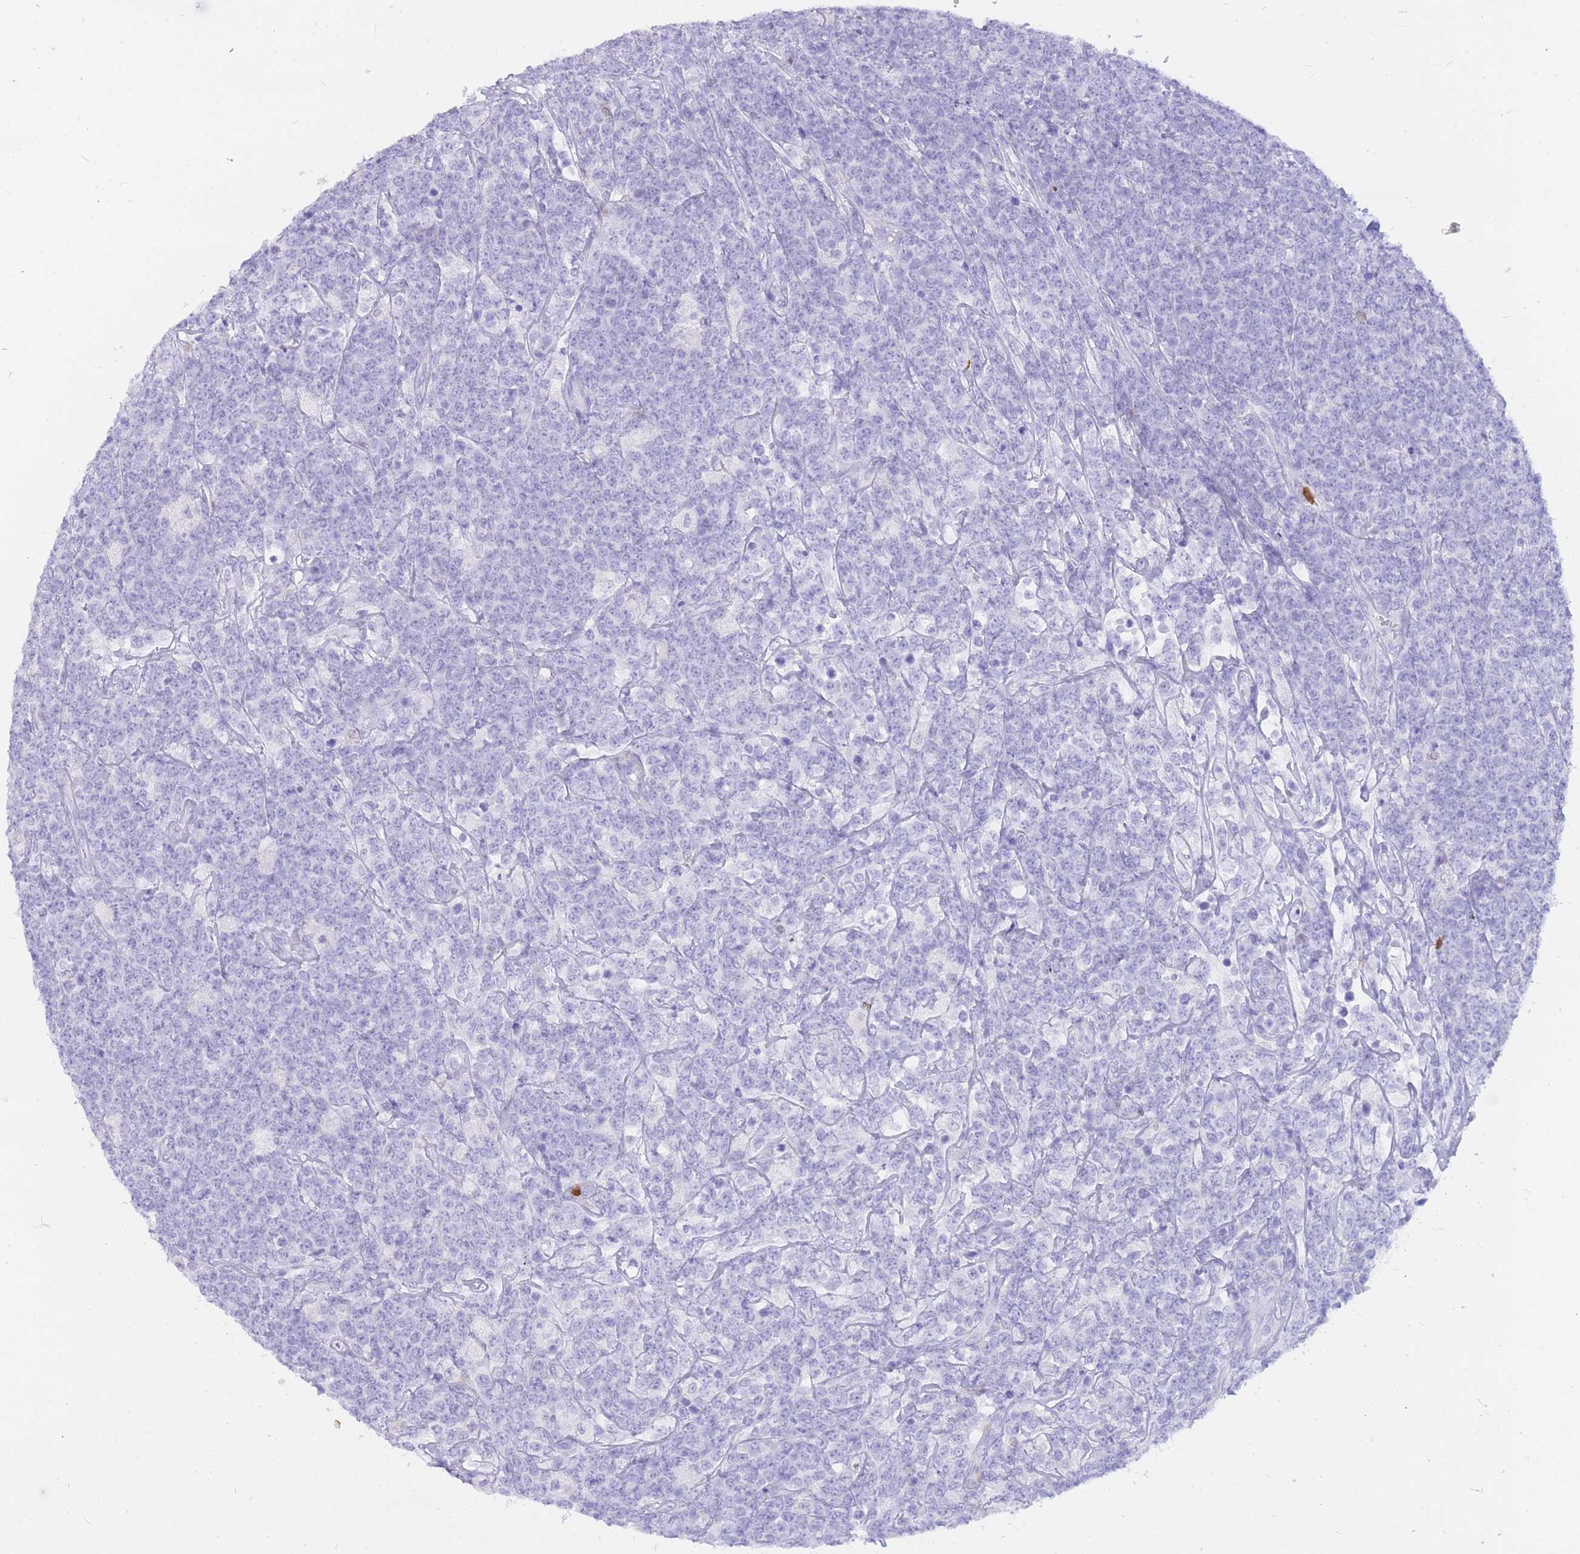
{"staining": {"intensity": "negative", "quantity": "none", "location": "none"}, "tissue": "lymphoma", "cell_type": "Tumor cells", "image_type": "cancer", "snomed": [{"axis": "morphology", "description": "Malignant lymphoma, non-Hodgkin's type, High grade"}, {"axis": "topography", "description": "Small intestine"}], "caption": "High magnification brightfield microscopy of high-grade malignant lymphoma, non-Hodgkin's type stained with DAB (brown) and counterstained with hematoxylin (blue): tumor cells show no significant expression. (DAB IHC, high magnification).", "gene": "HERC1", "patient": {"sex": "male", "age": 8}}